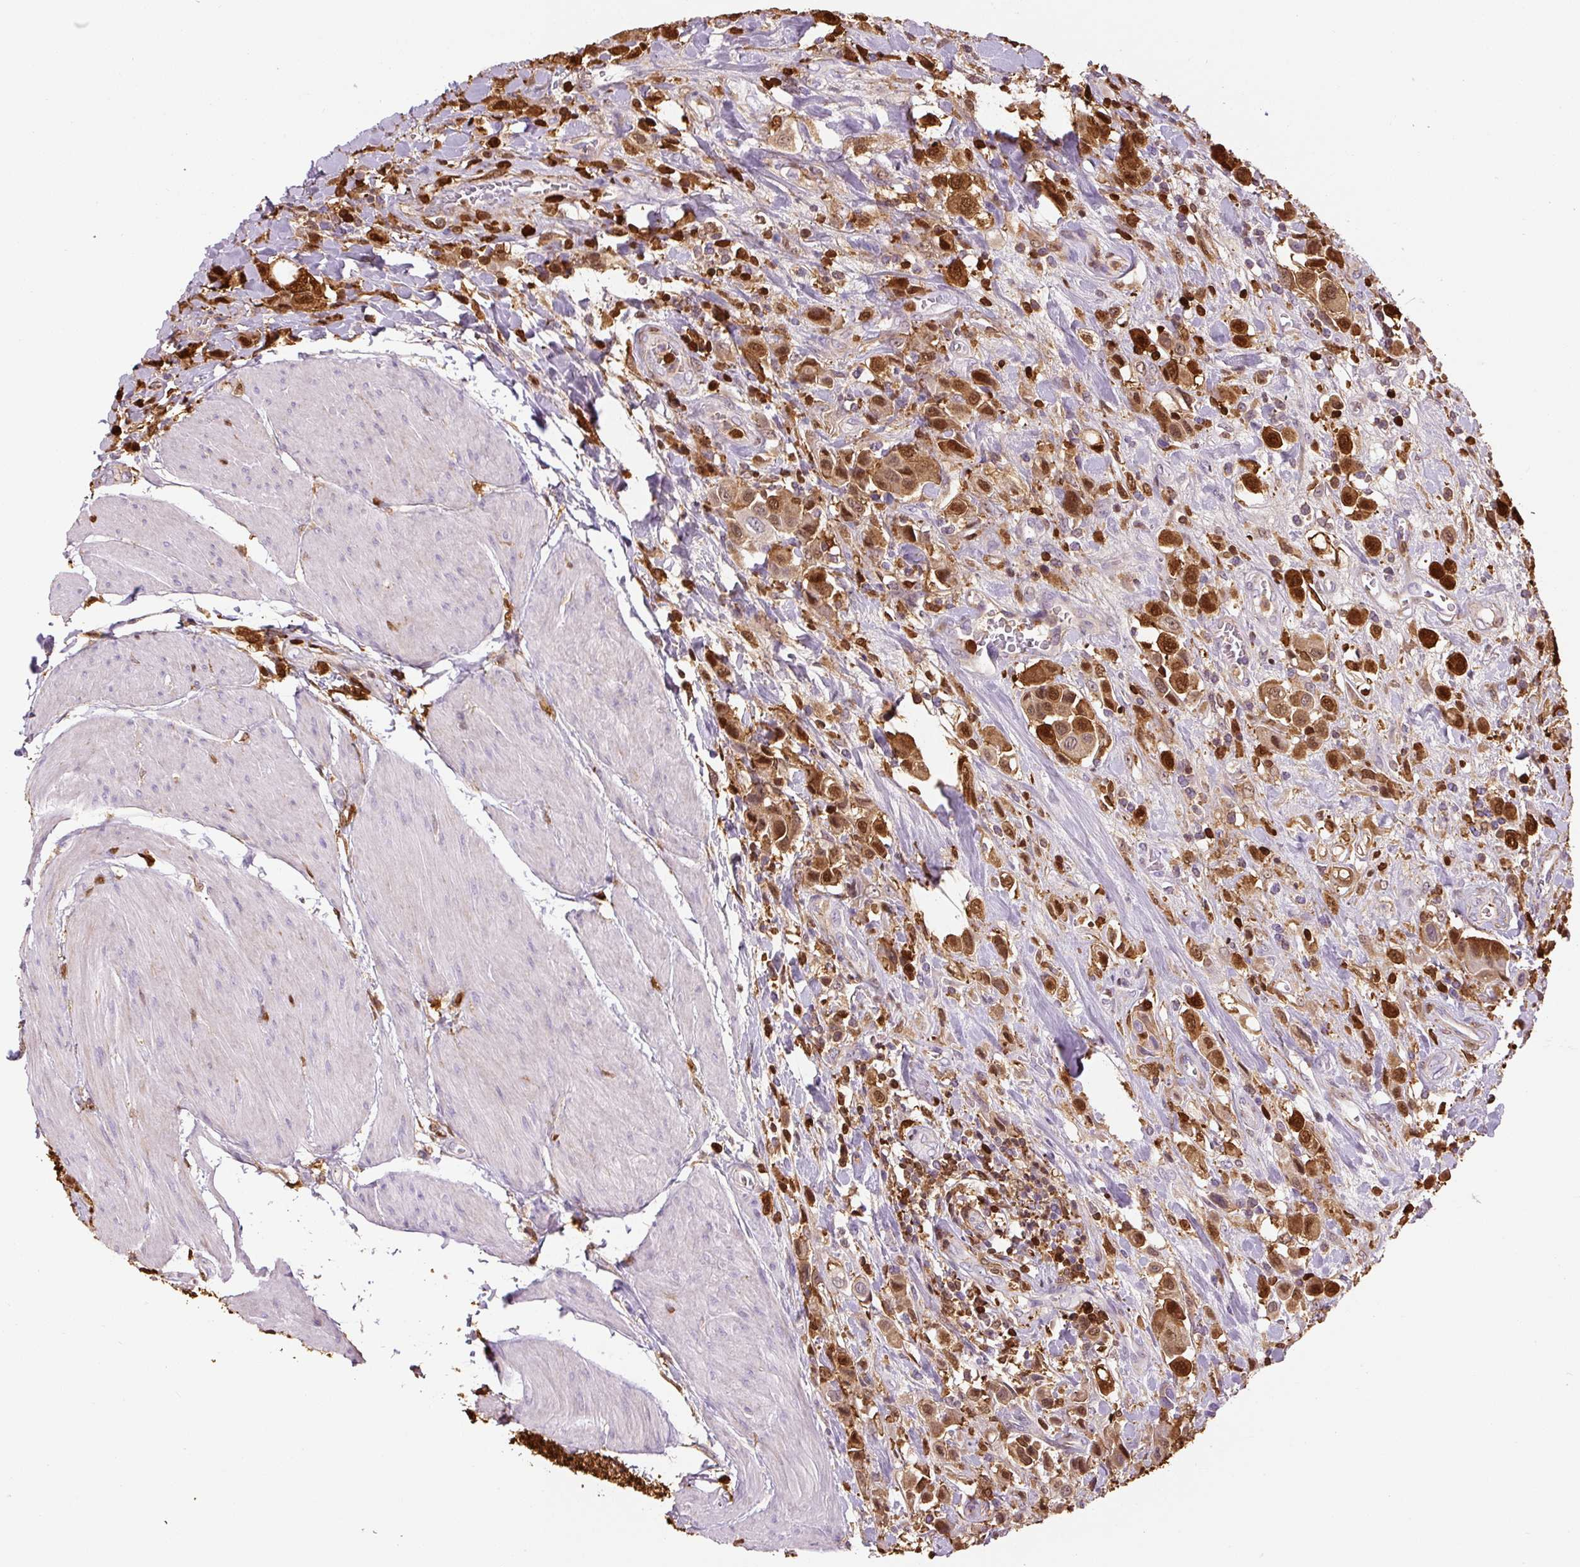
{"staining": {"intensity": "moderate", "quantity": ">75%", "location": "cytoplasmic/membranous,nuclear"}, "tissue": "urothelial cancer", "cell_type": "Tumor cells", "image_type": "cancer", "snomed": [{"axis": "morphology", "description": "Urothelial carcinoma, High grade"}, {"axis": "topography", "description": "Urinary bladder"}], "caption": "An image of human urothelial cancer stained for a protein shows moderate cytoplasmic/membranous and nuclear brown staining in tumor cells.", "gene": "S100A4", "patient": {"sex": "male", "age": 50}}